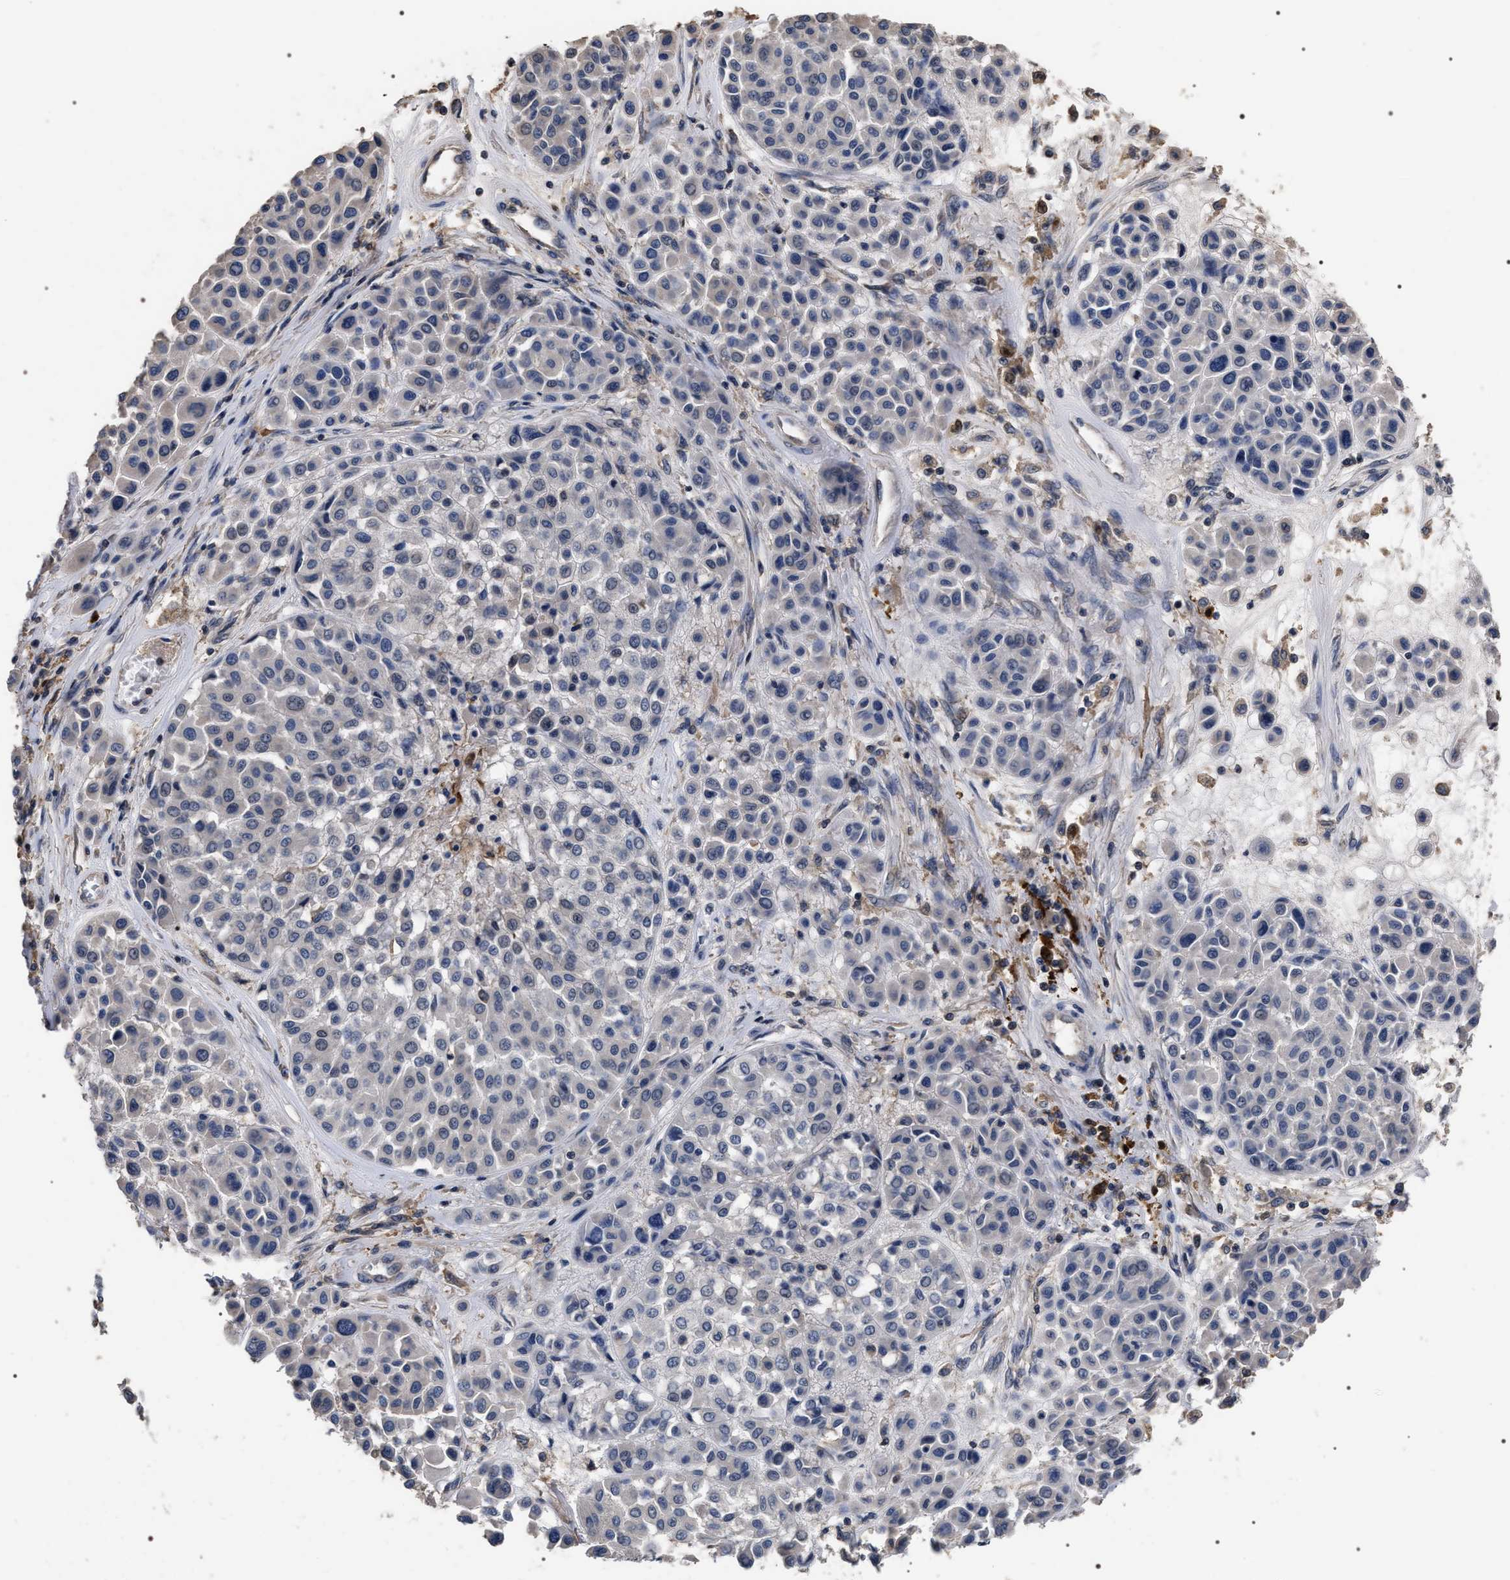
{"staining": {"intensity": "negative", "quantity": "none", "location": "none"}, "tissue": "melanoma", "cell_type": "Tumor cells", "image_type": "cancer", "snomed": [{"axis": "morphology", "description": "Malignant melanoma, Metastatic site"}, {"axis": "topography", "description": "Soft tissue"}], "caption": "IHC photomicrograph of neoplastic tissue: malignant melanoma (metastatic site) stained with DAB (3,3'-diaminobenzidine) displays no significant protein positivity in tumor cells. (DAB (3,3'-diaminobenzidine) immunohistochemistry (IHC) visualized using brightfield microscopy, high magnification).", "gene": "UPF3A", "patient": {"sex": "male", "age": 41}}